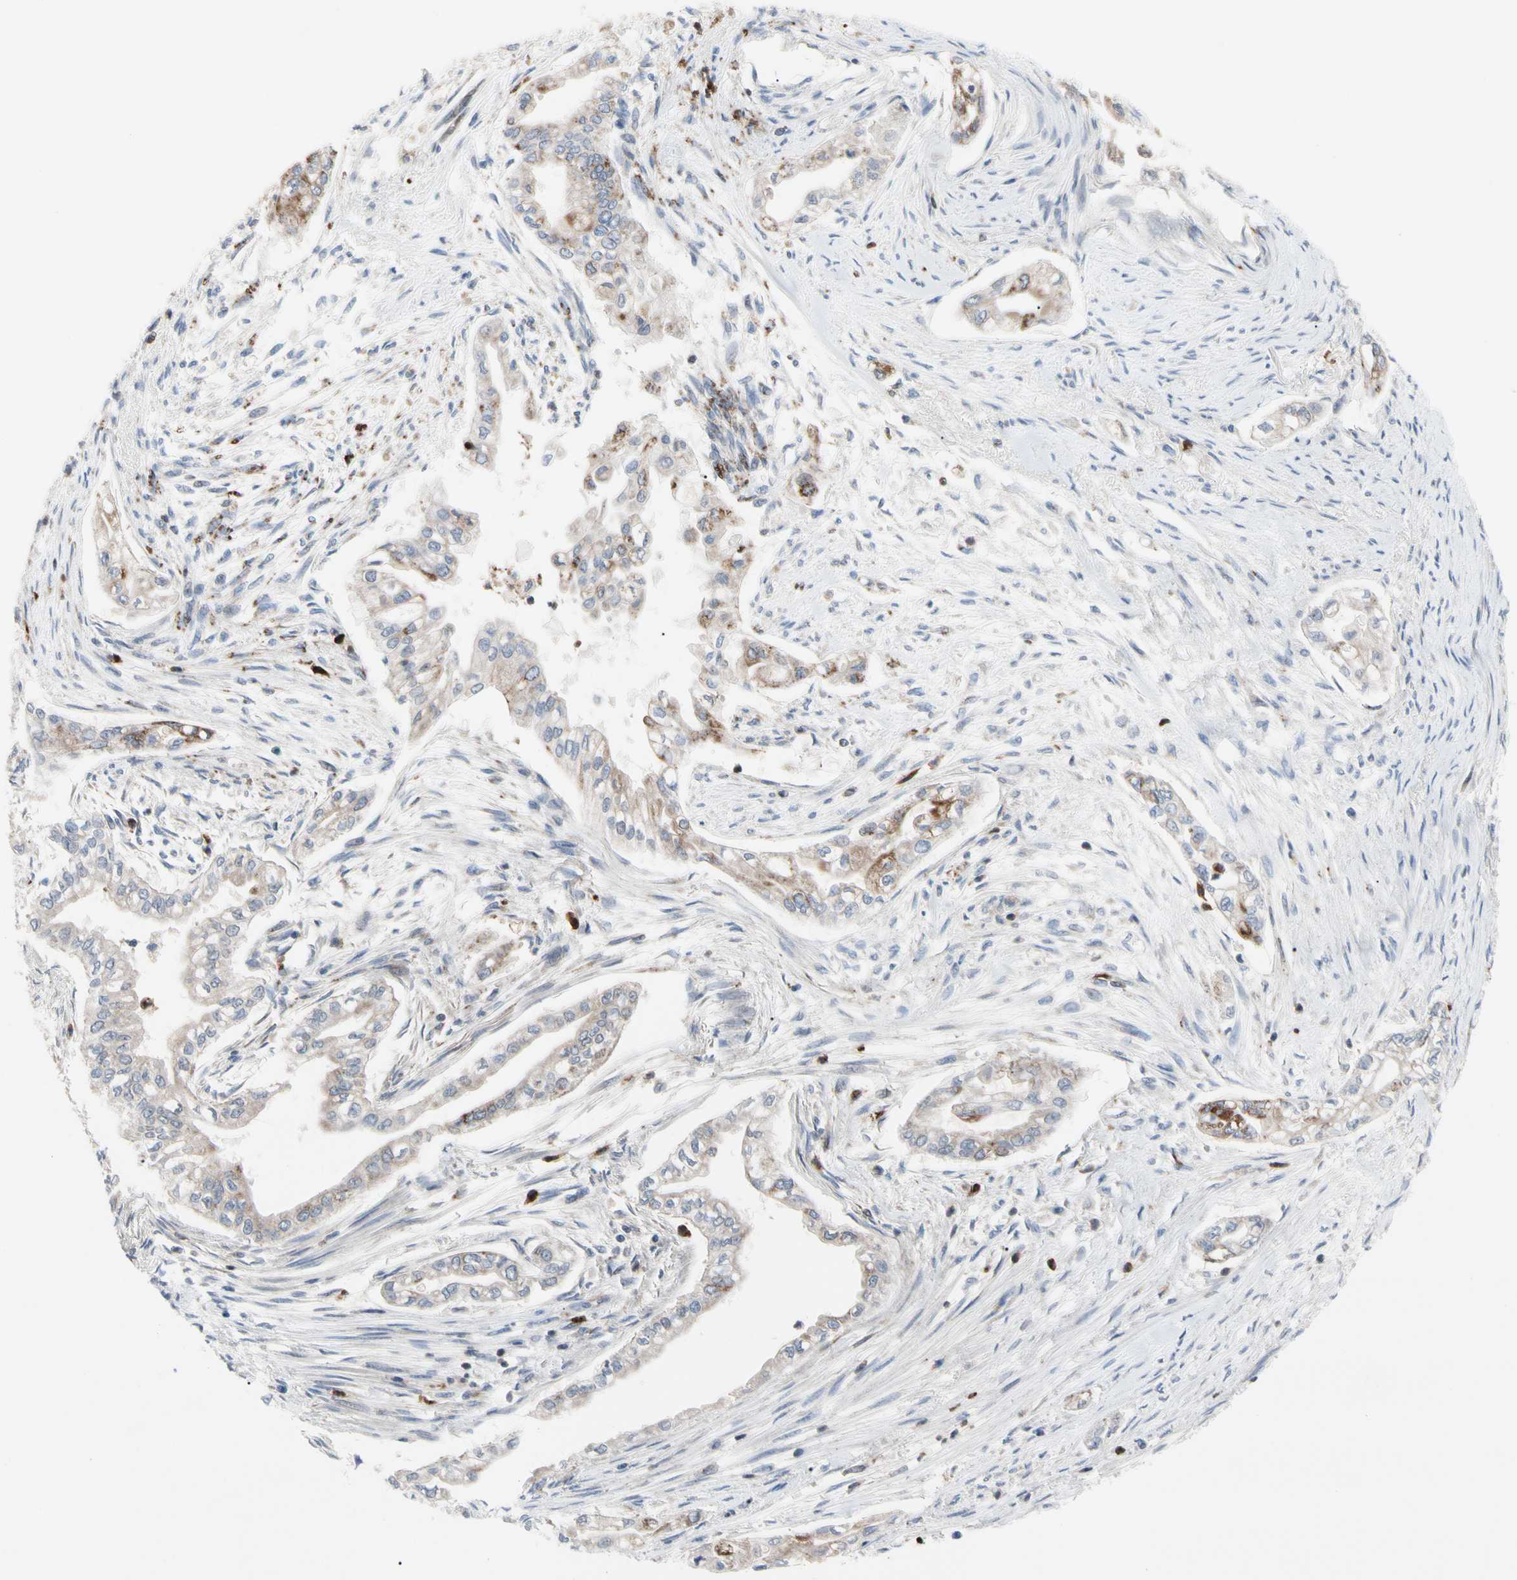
{"staining": {"intensity": "weak", "quantity": "25%-75%", "location": "cytoplasmic/membranous"}, "tissue": "pancreatic cancer", "cell_type": "Tumor cells", "image_type": "cancer", "snomed": [{"axis": "morphology", "description": "Normal tissue, NOS"}, {"axis": "topography", "description": "Pancreas"}], "caption": "This photomicrograph displays immunohistochemistry (IHC) staining of human pancreatic cancer, with low weak cytoplasmic/membranous expression in approximately 25%-75% of tumor cells.", "gene": "MCL1", "patient": {"sex": "male", "age": 42}}